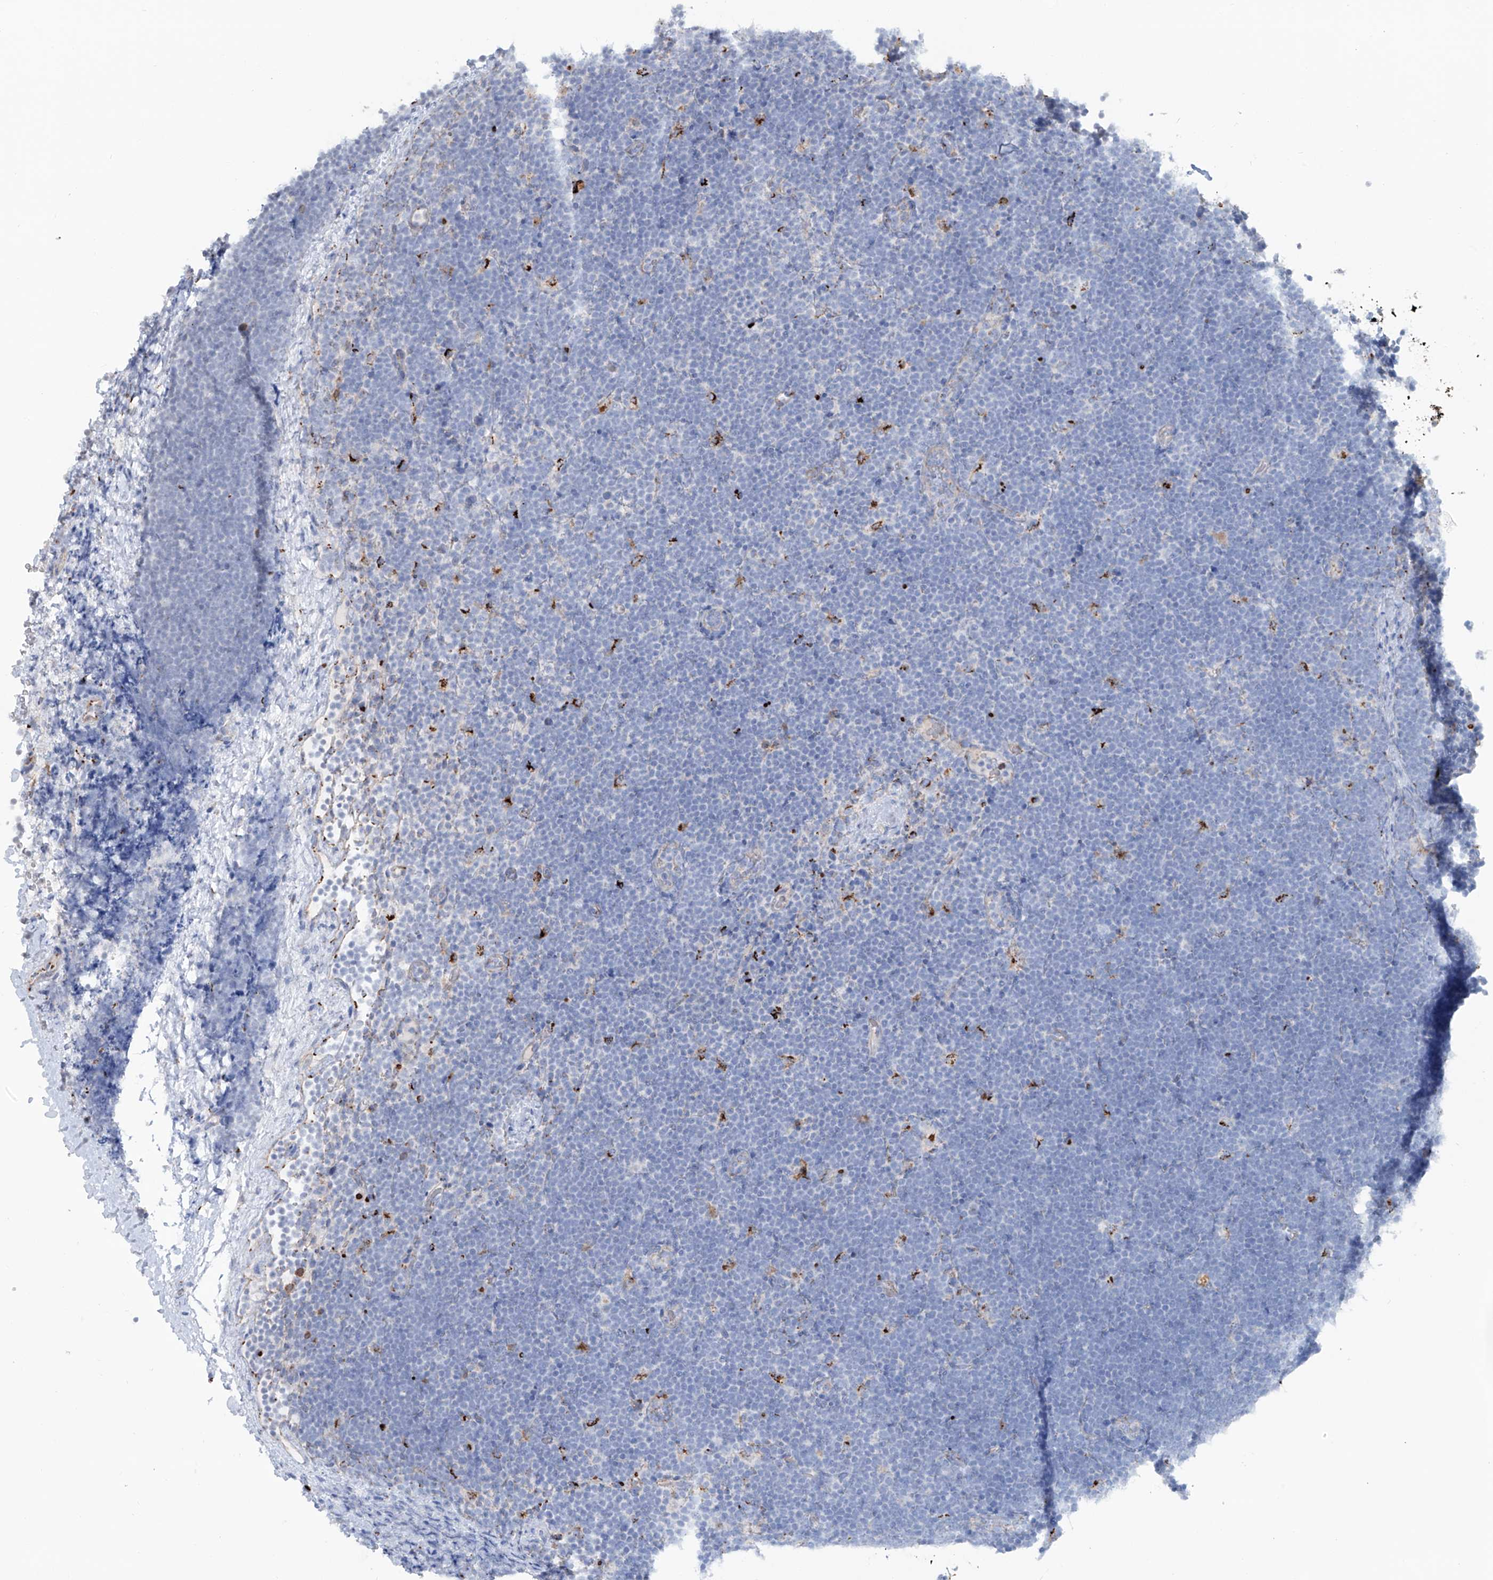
{"staining": {"intensity": "negative", "quantity": "none", "location": "none"}, "tissue": "lymphoma", "cell_type": "Tumor cells", "image_type": "cancer", "snomed": [{"axis": "morphology", "description": "Malignant lymphoma, non-Hodgkin's type, High grade"}, {"axis": "topography", "description": "Lymph node"}], "caption": "IHC image of neoplastic tissue: human lymphoma stained with DAB (3,3'-diaminobenzidine) reveals no significant protein staining in tumor cells.", "gene": "CDH5", "patient": {"sex": "male", "age": 13}}